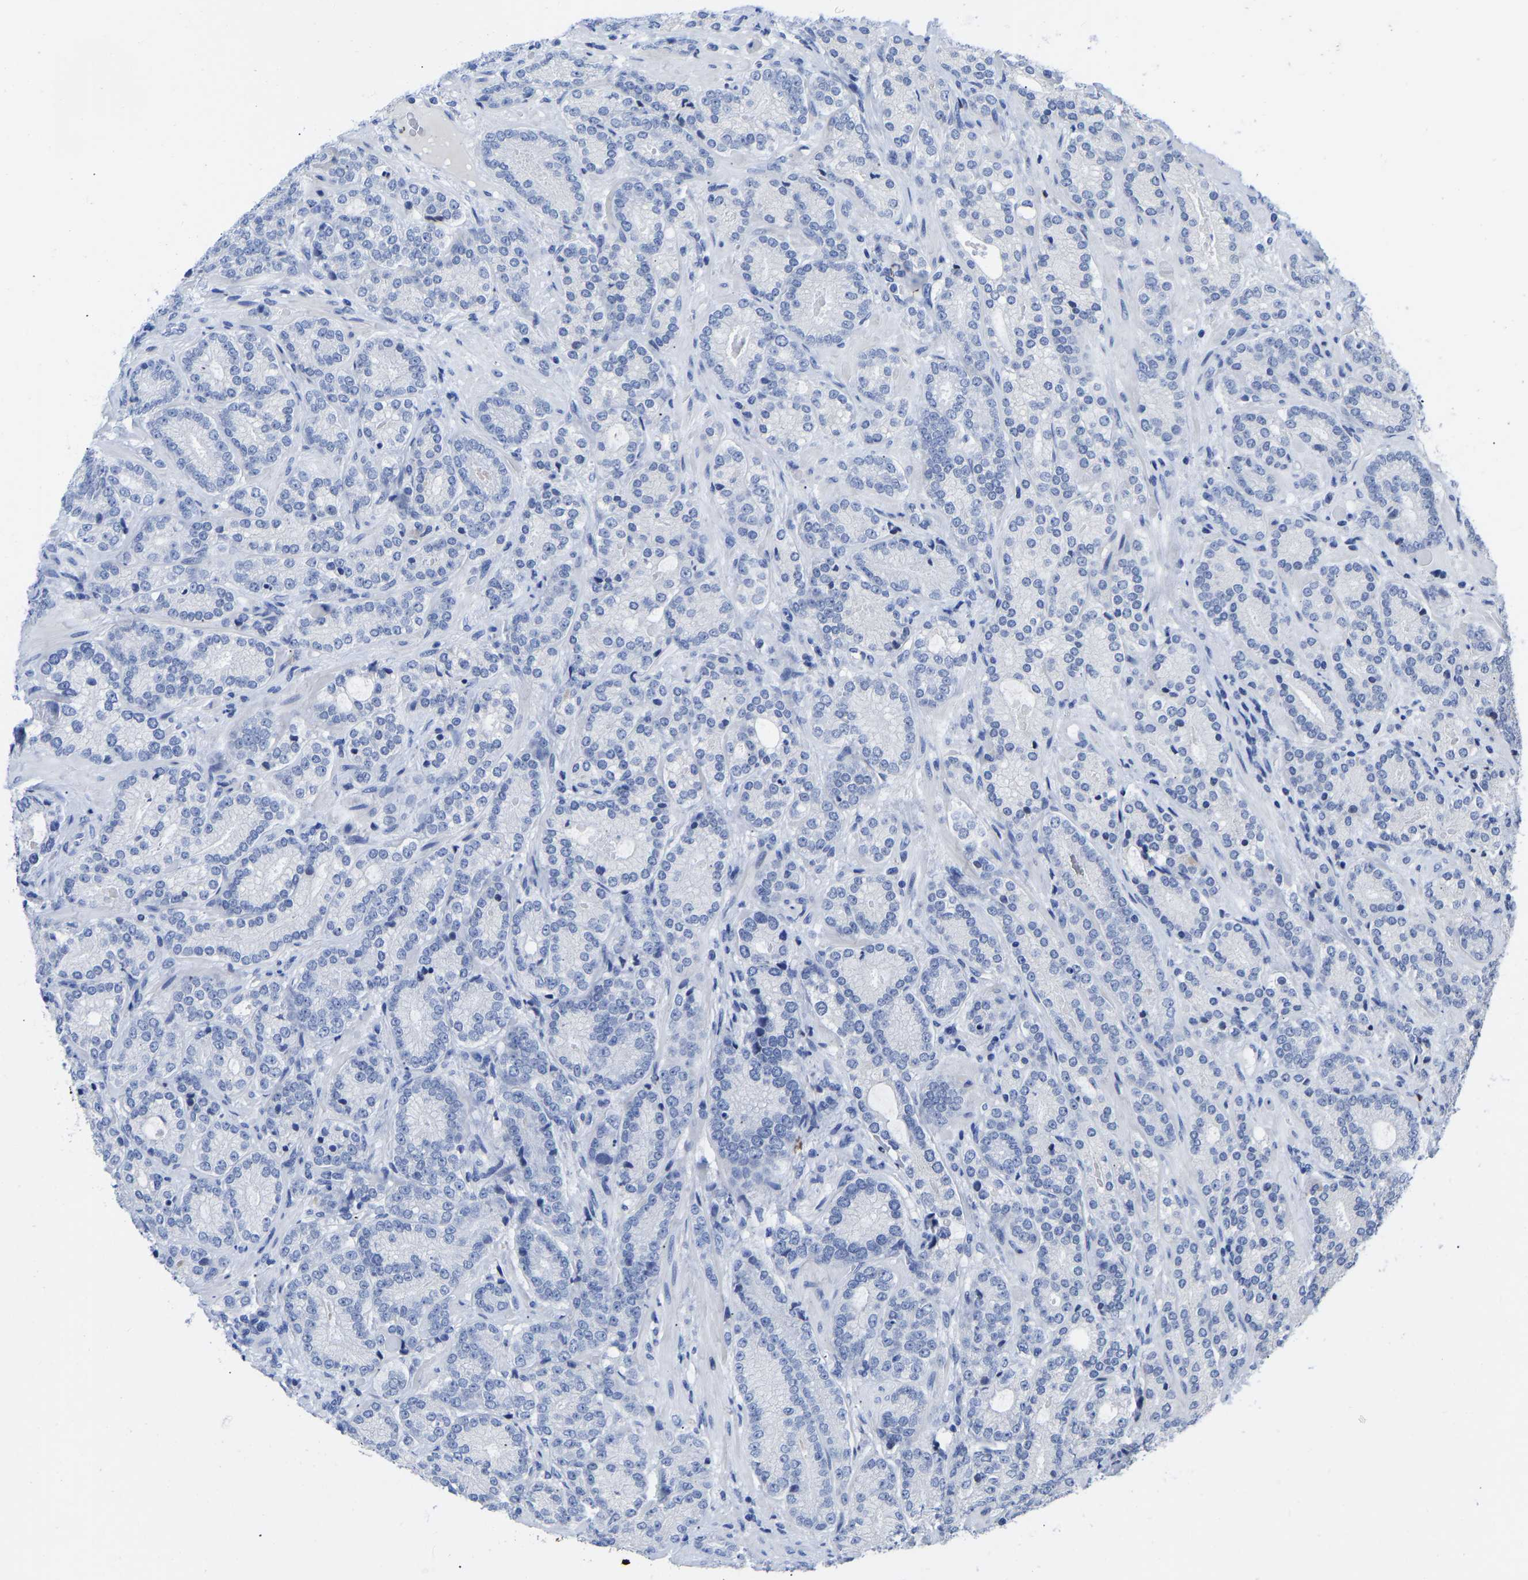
{"staining": {"intensity": "negative", "quantity": "none", "location": "none"}, "tissue": "prostate cancer", "cell_type": "Tumor cells", "image_type": "cancer", "snomed": [{"axis": "morphology", "description": "Adenocarcinoma, High grade"}, {"axis": "topography", "description": "Prostate"}], "caption": "This is an immunohistochemistry (IHC) image of human high-grade adenocarcinoma (prostate). There is no staining in tumor cells.", "gene": "GPA33", "patient": {"sex": "male", "age": 61}}